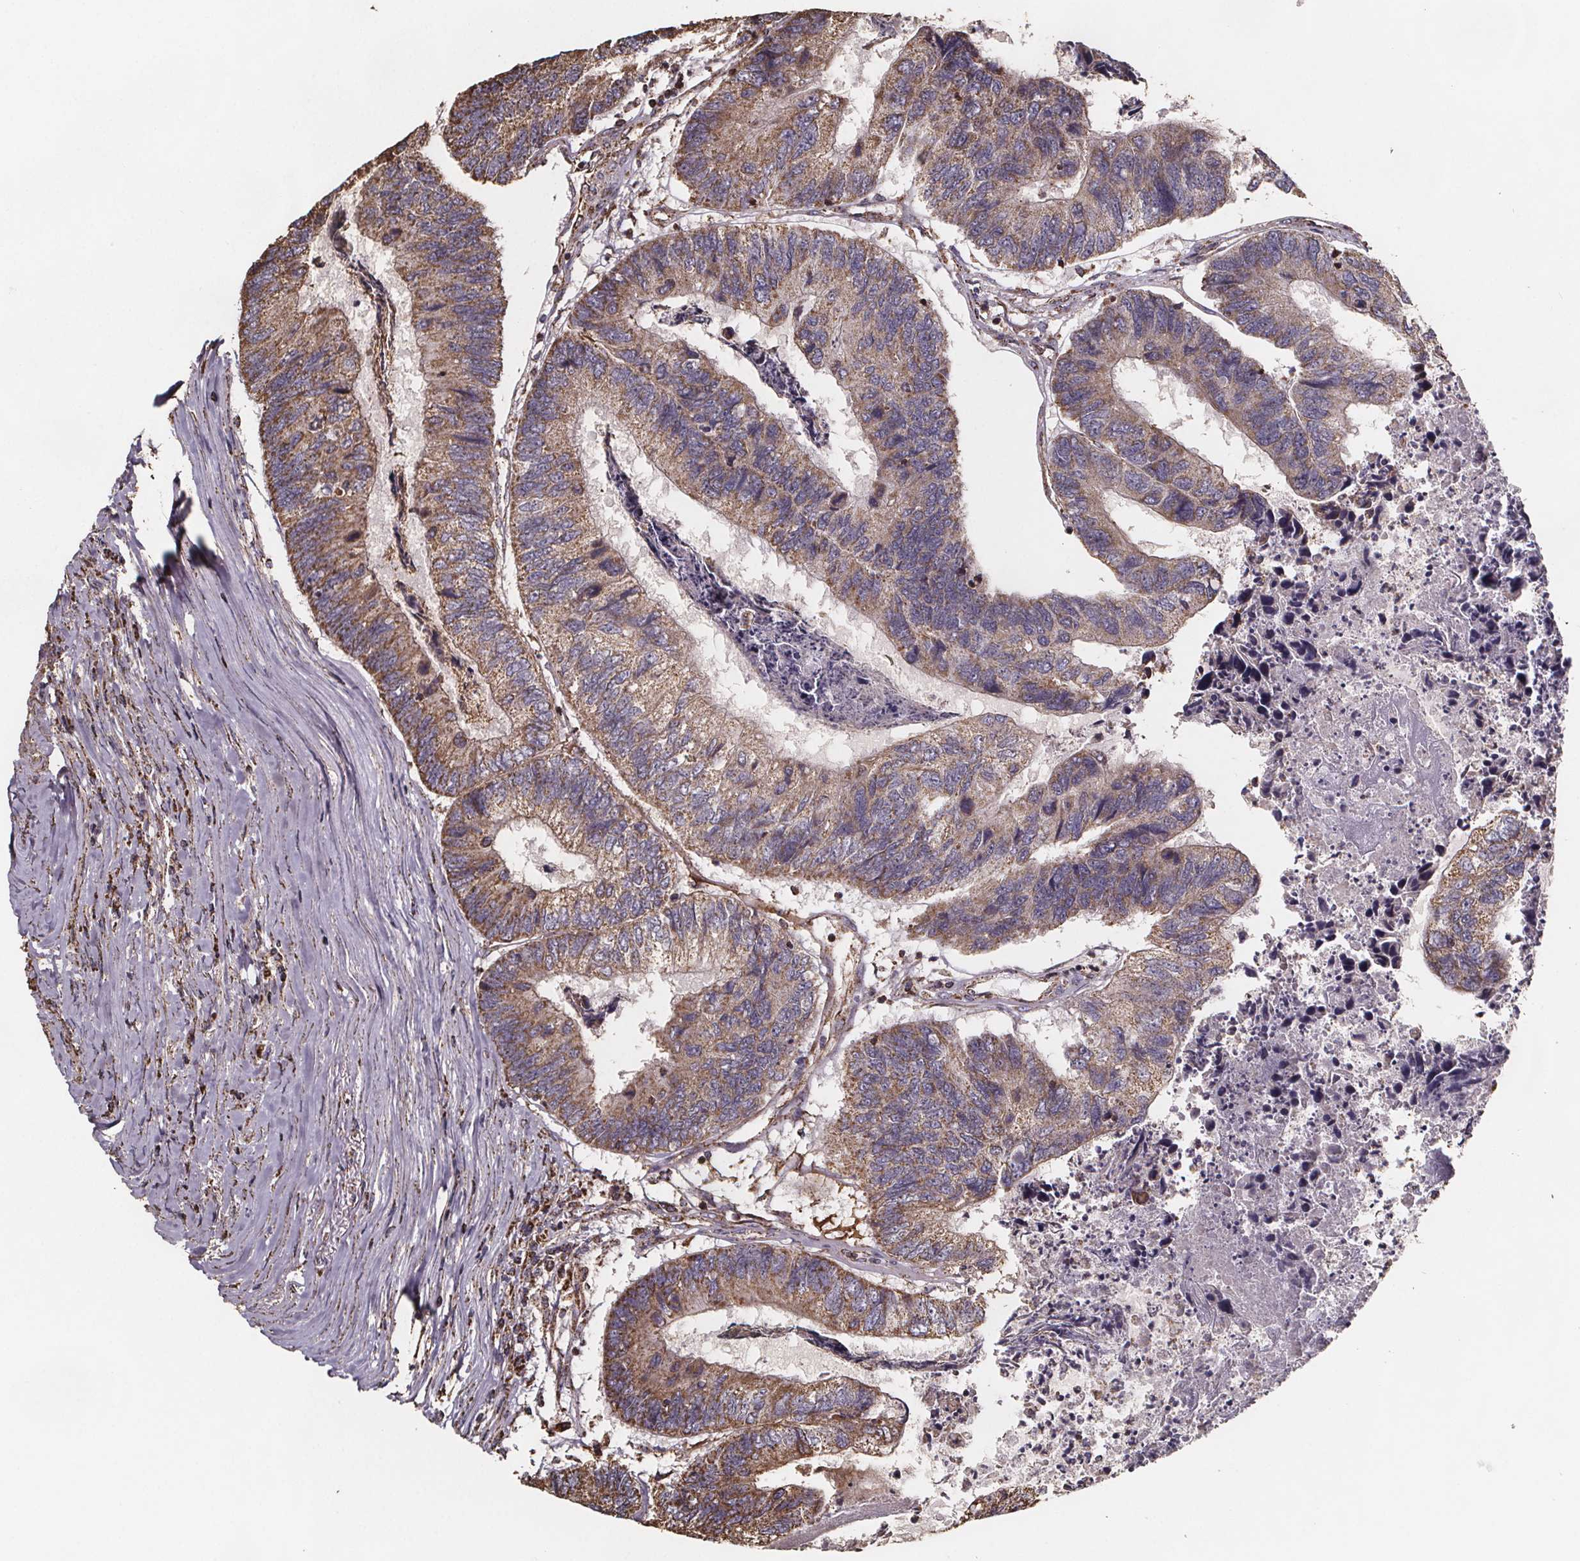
{"staining": {"intensity": "moderate", "quantity": ">75%", "location": "cytoplasmic/membranous"}, "tissue": "colorectal cancer", "cell_type": "Tumor cells", "image_type": "cancer", "snomed": [{"axis": "morphology", "description": "Adenocarcinoma, NOS"}, {"axis": "topography", "description": "Colon"}], "caption": "Brown immunohistochemical staining in adenocarcinoma (colorectal) shows moderate cytoplasmic/membranous positivity in about >75% of tumor cells.", "gene": "SLC35D2", "patient": {"sex": "female", "age": 67}}